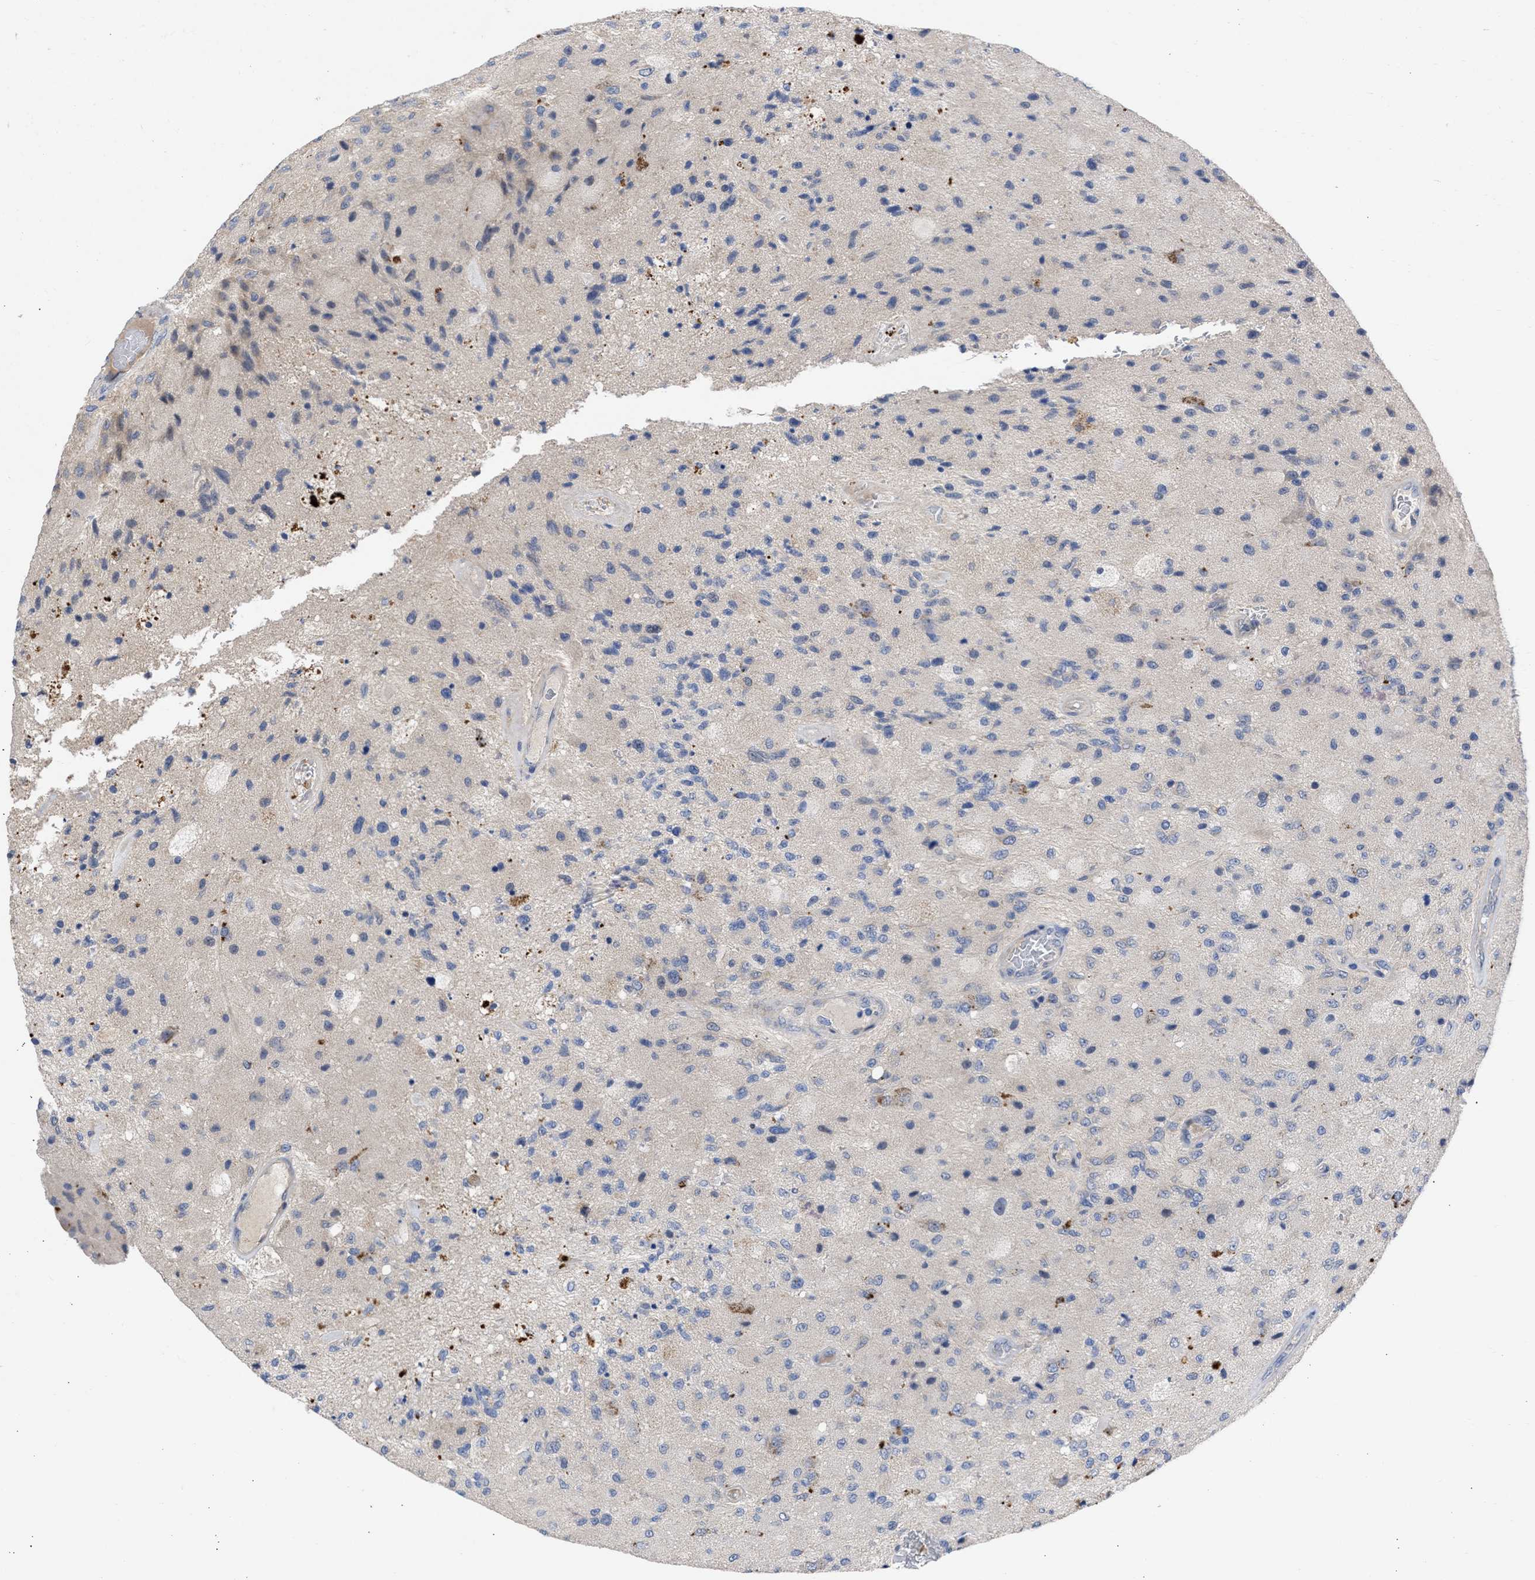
{"staining": {"intensity": "negative", "quantity": "none", "location": "none"}, "tissue": "glioma", "cell_type": "Tumor cells", "image_type": "cancer", "snomed": [{"axis": "morphology", "description": "Normal tissue, NOS"}, {"axis": "morphology", "description": "Glioma, malignant, High grade"}, {"axis": "topography", "description": "Cerebral cortex"}], "caption": "A histopathology image of human malignant high-grade glioma is negative for staining in tumor cells.", "gene": "ARHGEF4", "patient": {"sex": "male", "age": 77}}